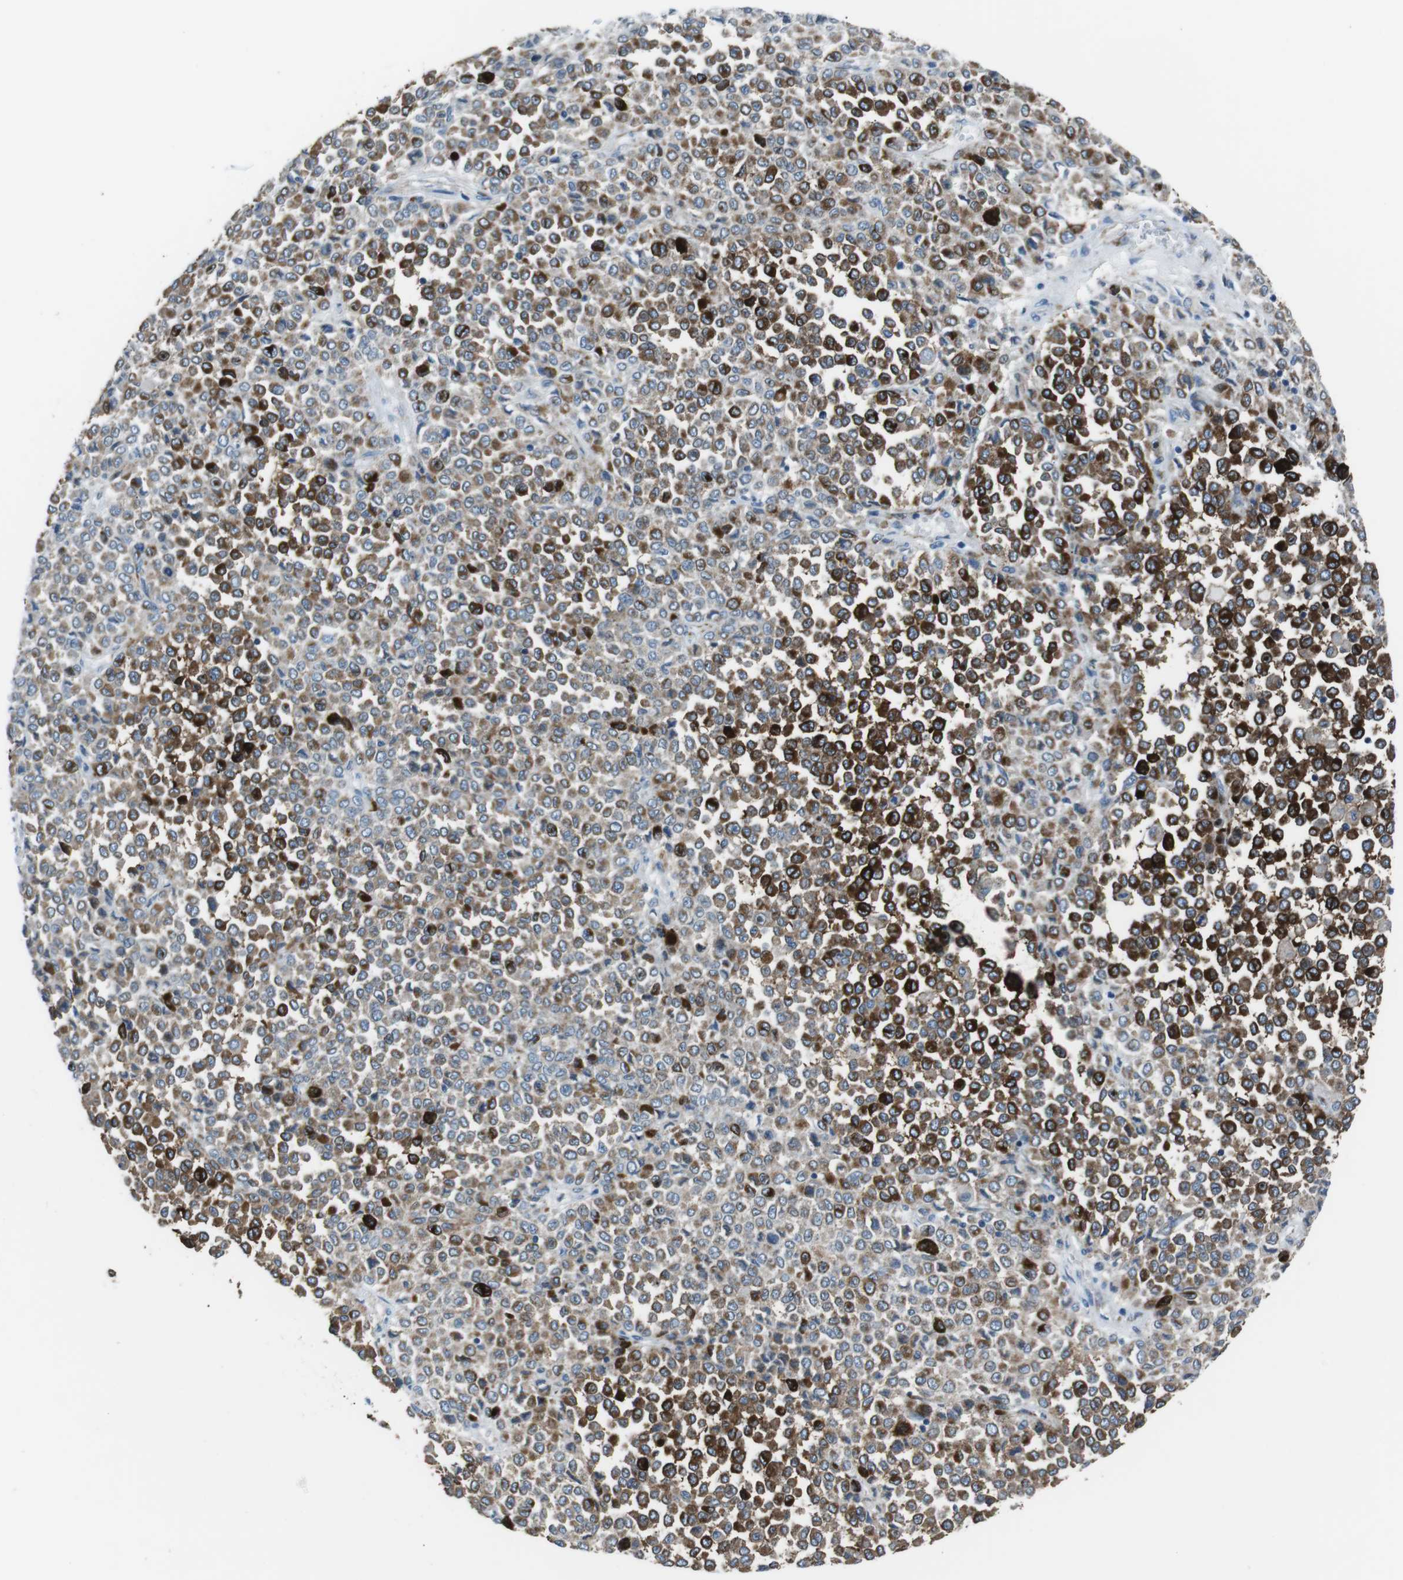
{"staining": {"intensity": "strong", "quantity": ">75%", "location": "cytoplasmic/membranous"}, "tissue": "melanoma", "cell_type": "Tumor cells", "image_type": "cancer", "snomed": [{"axis": "morphology", "description": "Malignant melanoma, Metastatic site"}, {"axis": "topography", "description": "Pancreas"}], "caption": "Protein expression by immunohistochemistry (IHC) displays strong cytoplasmic/membranous positivity in about >75% of tumor cells in malignant melanoma (metastatic site).", "gene": "CSF2RA", "patient": {"sex": "female", "age": 30}}